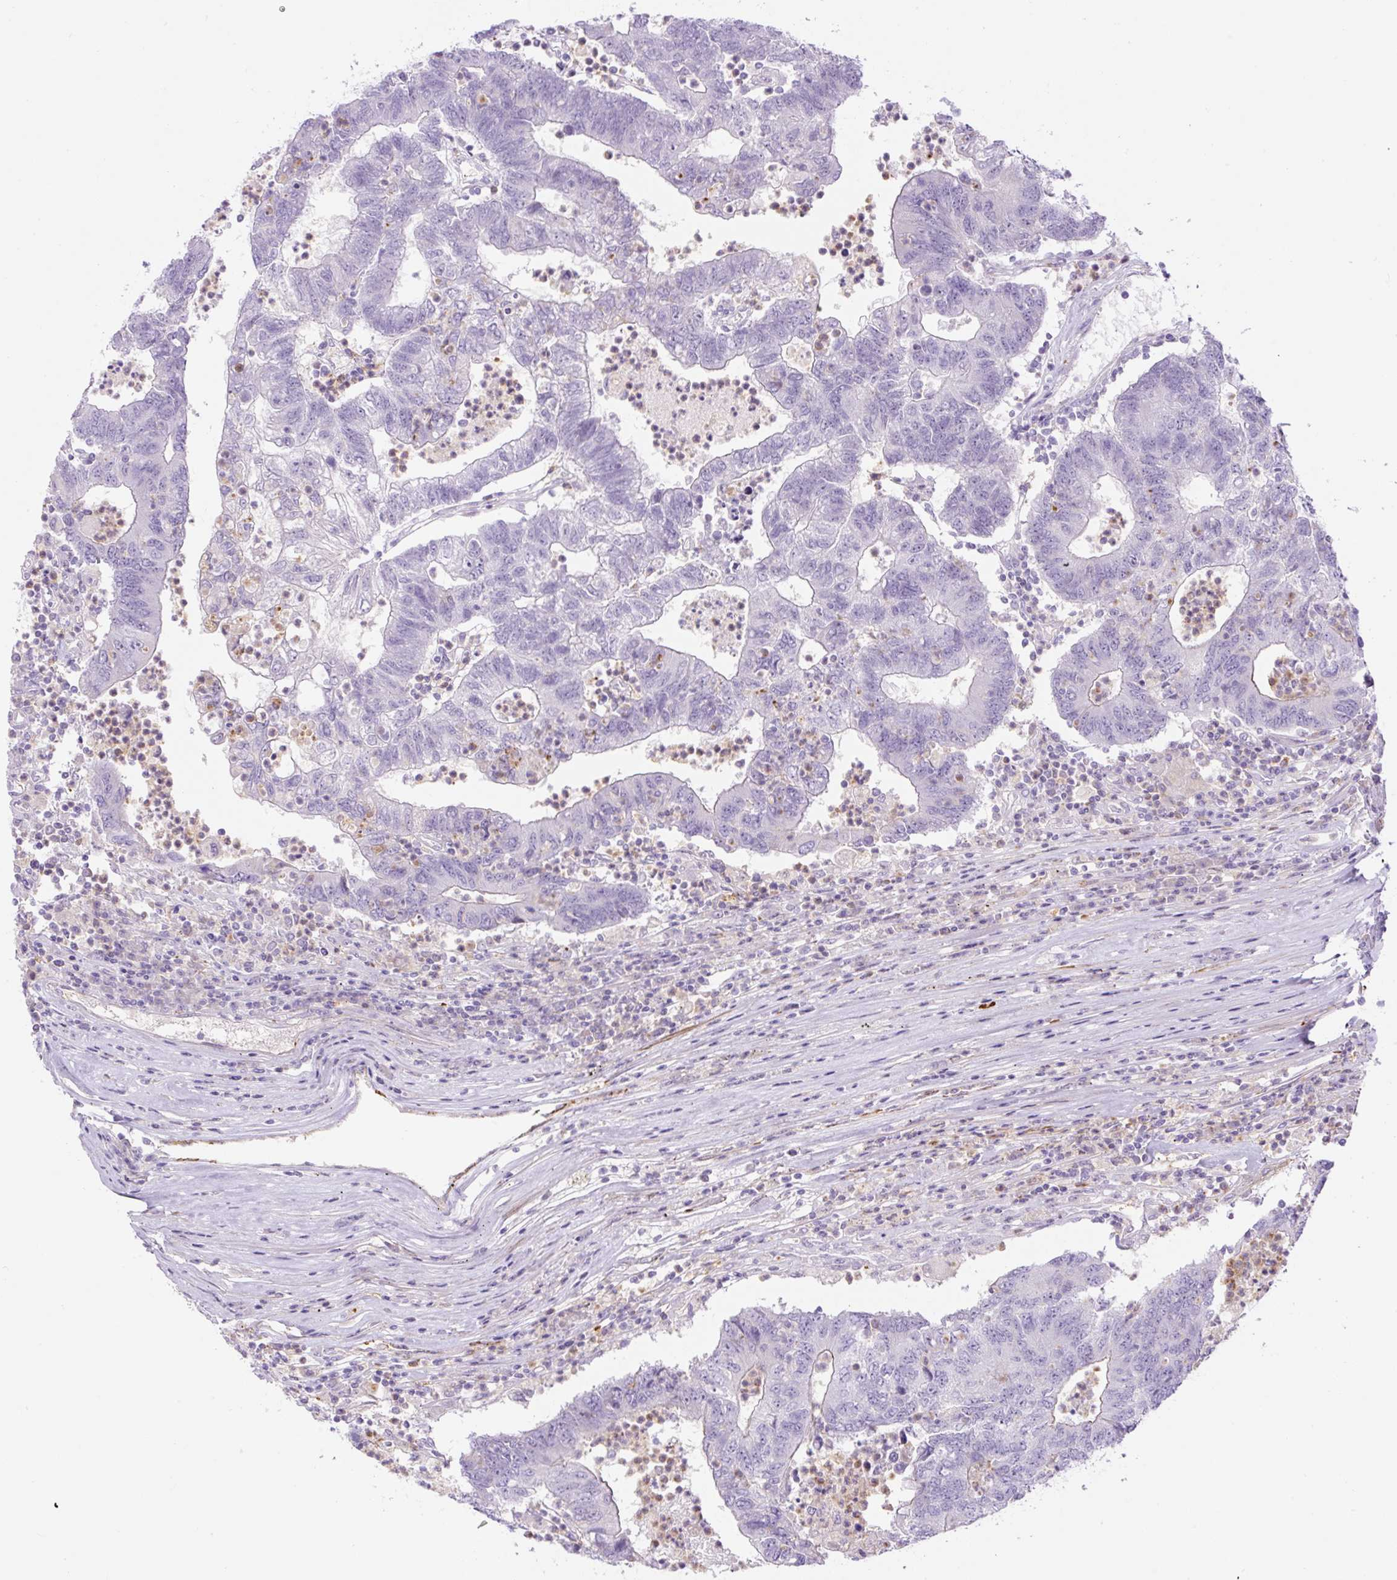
{"staining": {"intensity": "negative", "quantity": "none", "location": "none"}, "tissue": "colorectal cancer", "cell_type": "Tumor cells", "image_type": "cancer", "snomed": [{"axis": "morphology", "description": "Adenocarcinoma, NOS"}, {"axis": "topography", "description": "Colon"}], "caption": "DAB (3,3'-diaminobenzidine) immunohistochemical staining of human colorectal cancer (adenocarcinoma) demonstrates no significant staining in tumor cells. Nuclei are stained in blue.", "gene": "B3GALT5", "patient": {"sex": "female", "age": 48}}